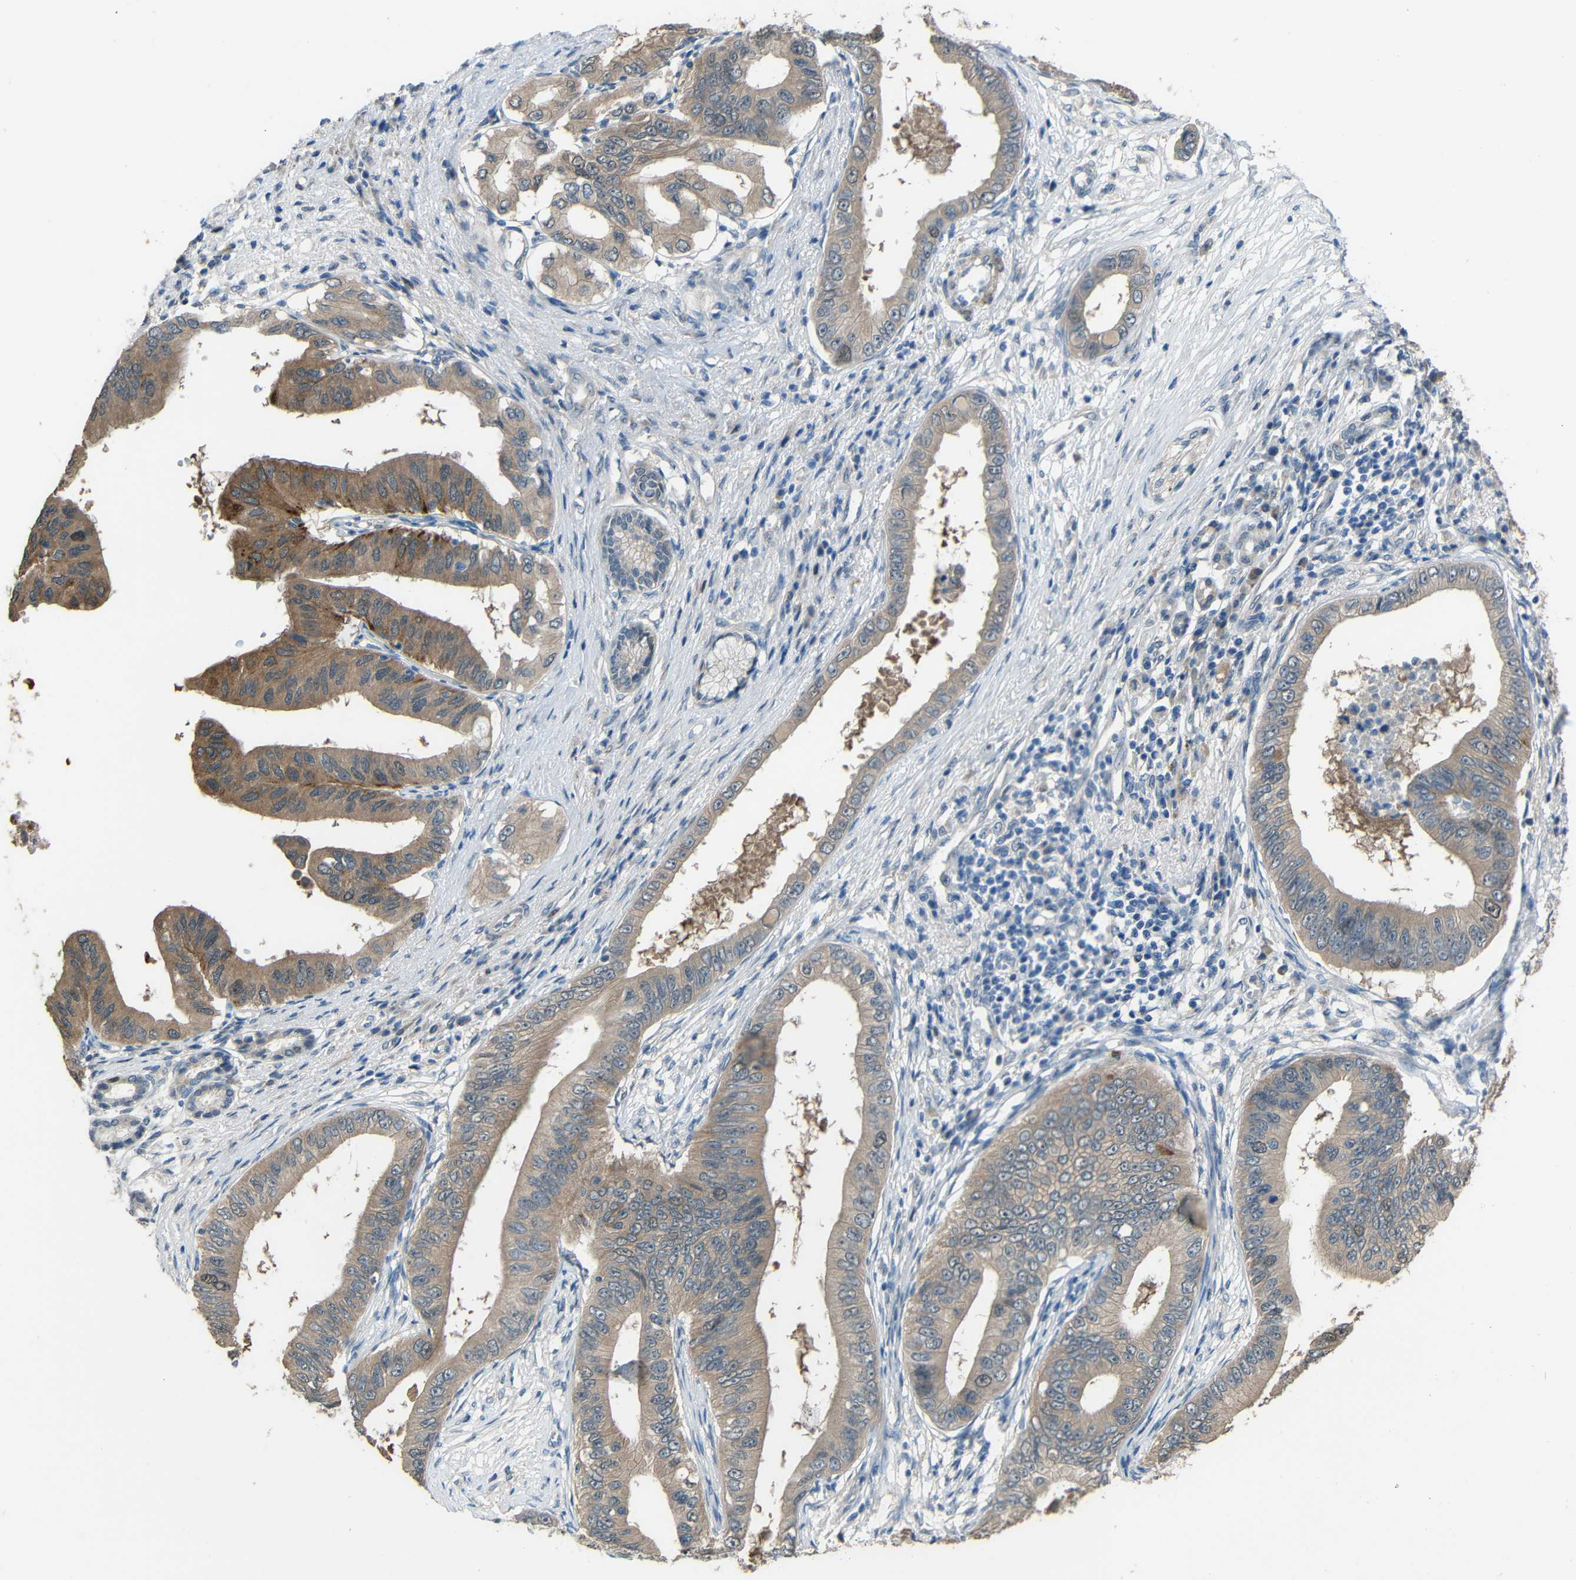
{"staining": {"intensity": "moderate", "quantity": ">75%", "location": "cytoplasmic/membranous"}, "tissue": "pancreatic cancer", "cell_type": "Tumor cells", "image_type": "cancer", "snomed": [{"axis": "morphology", "description": "Adenocarcinoma, NOS"}, {"axis": "topography", "description": "Pancreas"}], "caption": "Protein staining of pancreatic cancer (adenocarcinoma) tissue shows moderate cytoplasmic/membranous staining in approximately >75% of tumor cells.", "gene": "STBD1", "patient": {"sex": "male", "age": 77}}